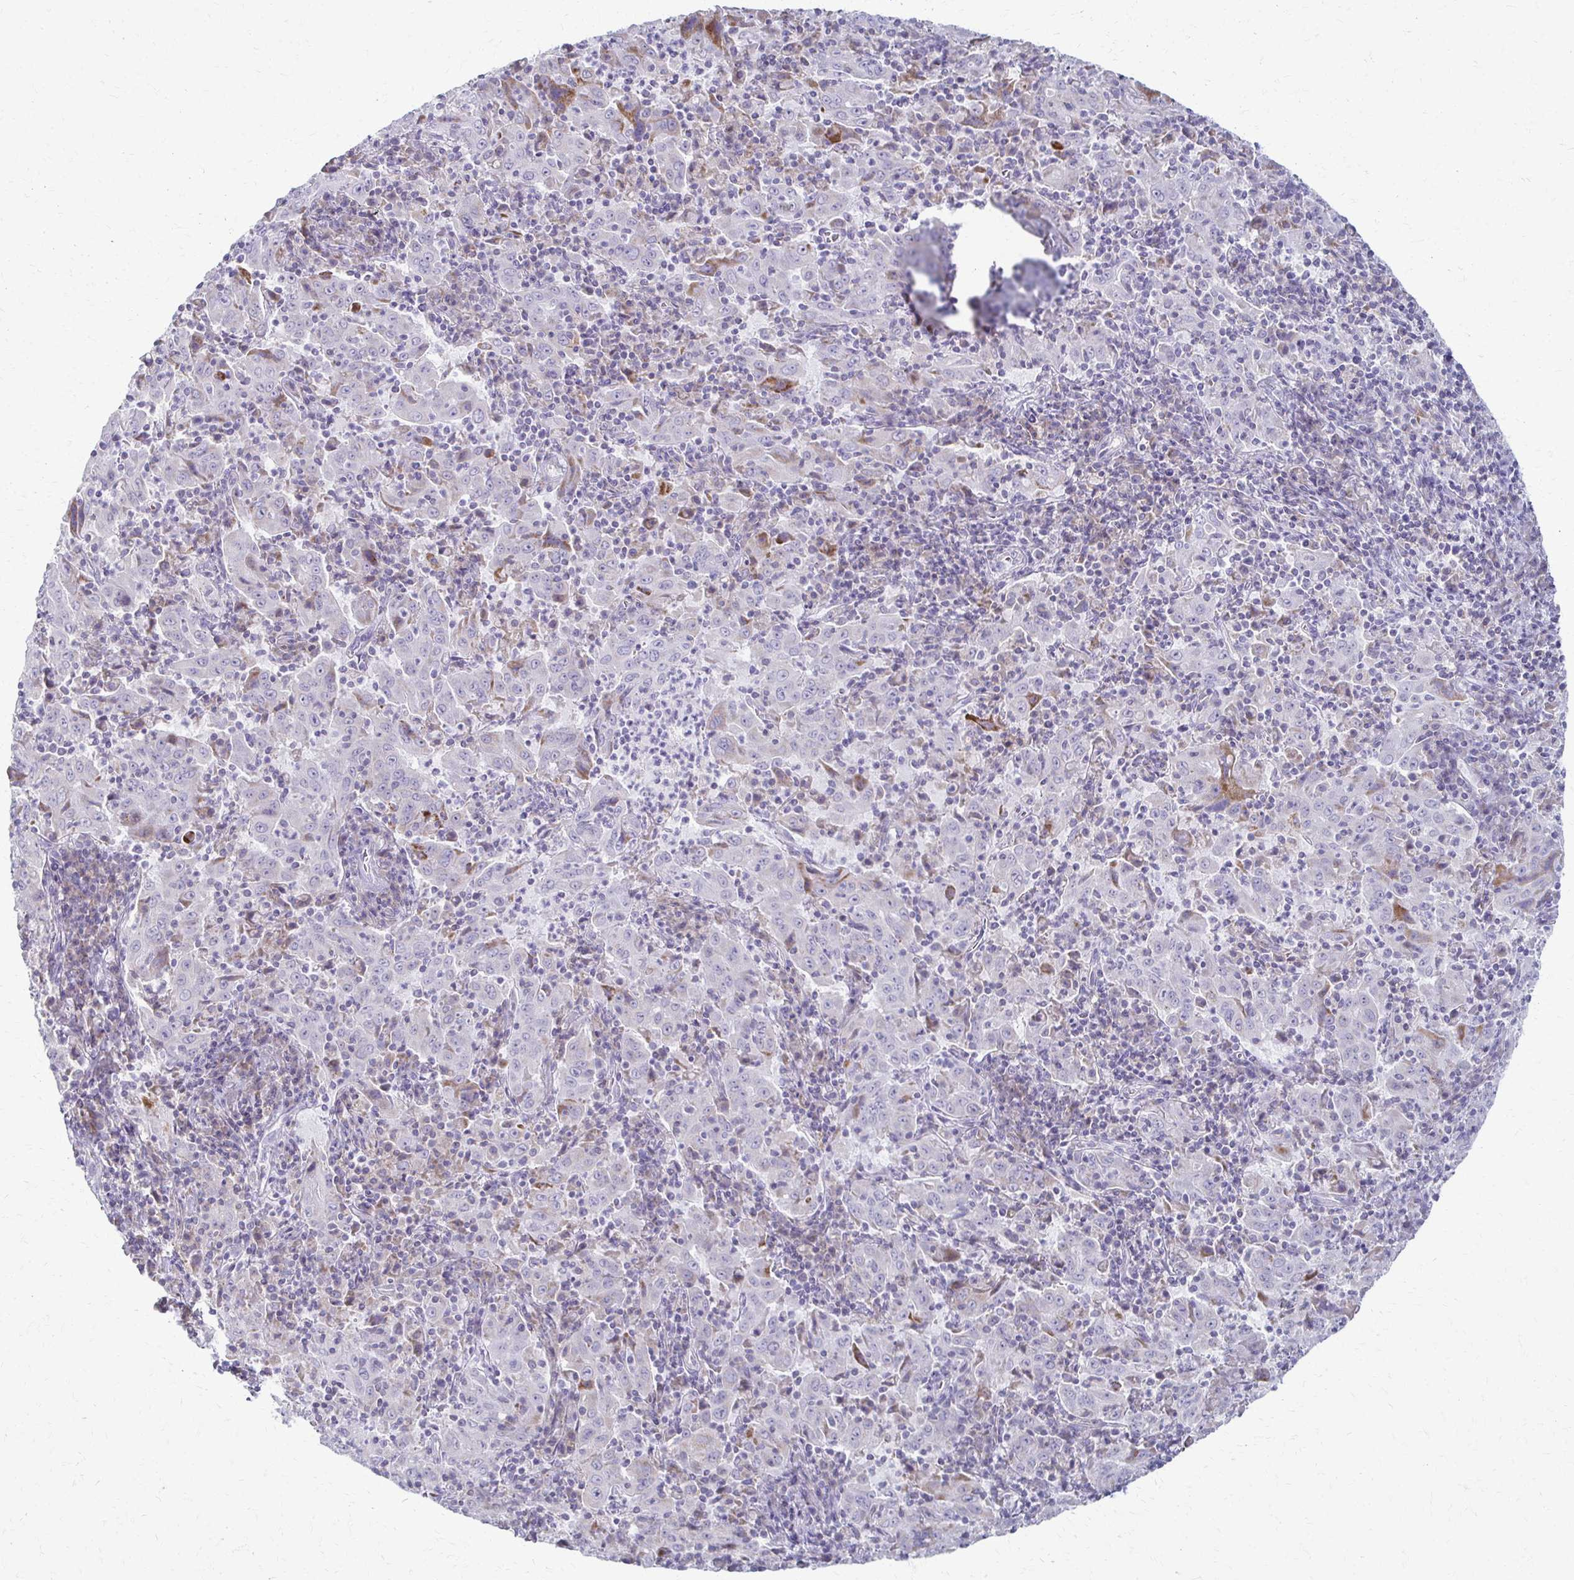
{"staining": {"intensity": "negative", "quantity": "none", "location": "none"}, "tissue": "pancreatic cancer", "cell_type": "Tumor cells", "image_type": "cancer", "snomed": [{"axis": "morphology", "description": "Adenocarcinoma, NOS"}, {"axis": "topography", "description": "Pancreas"}], "caption": "Pancreatic cancer was stained to show a protein in brown. There is no significant expression in tumor cells.", "gene": "FCGR2B", "patient": {"sex": "male", "age": 63}}